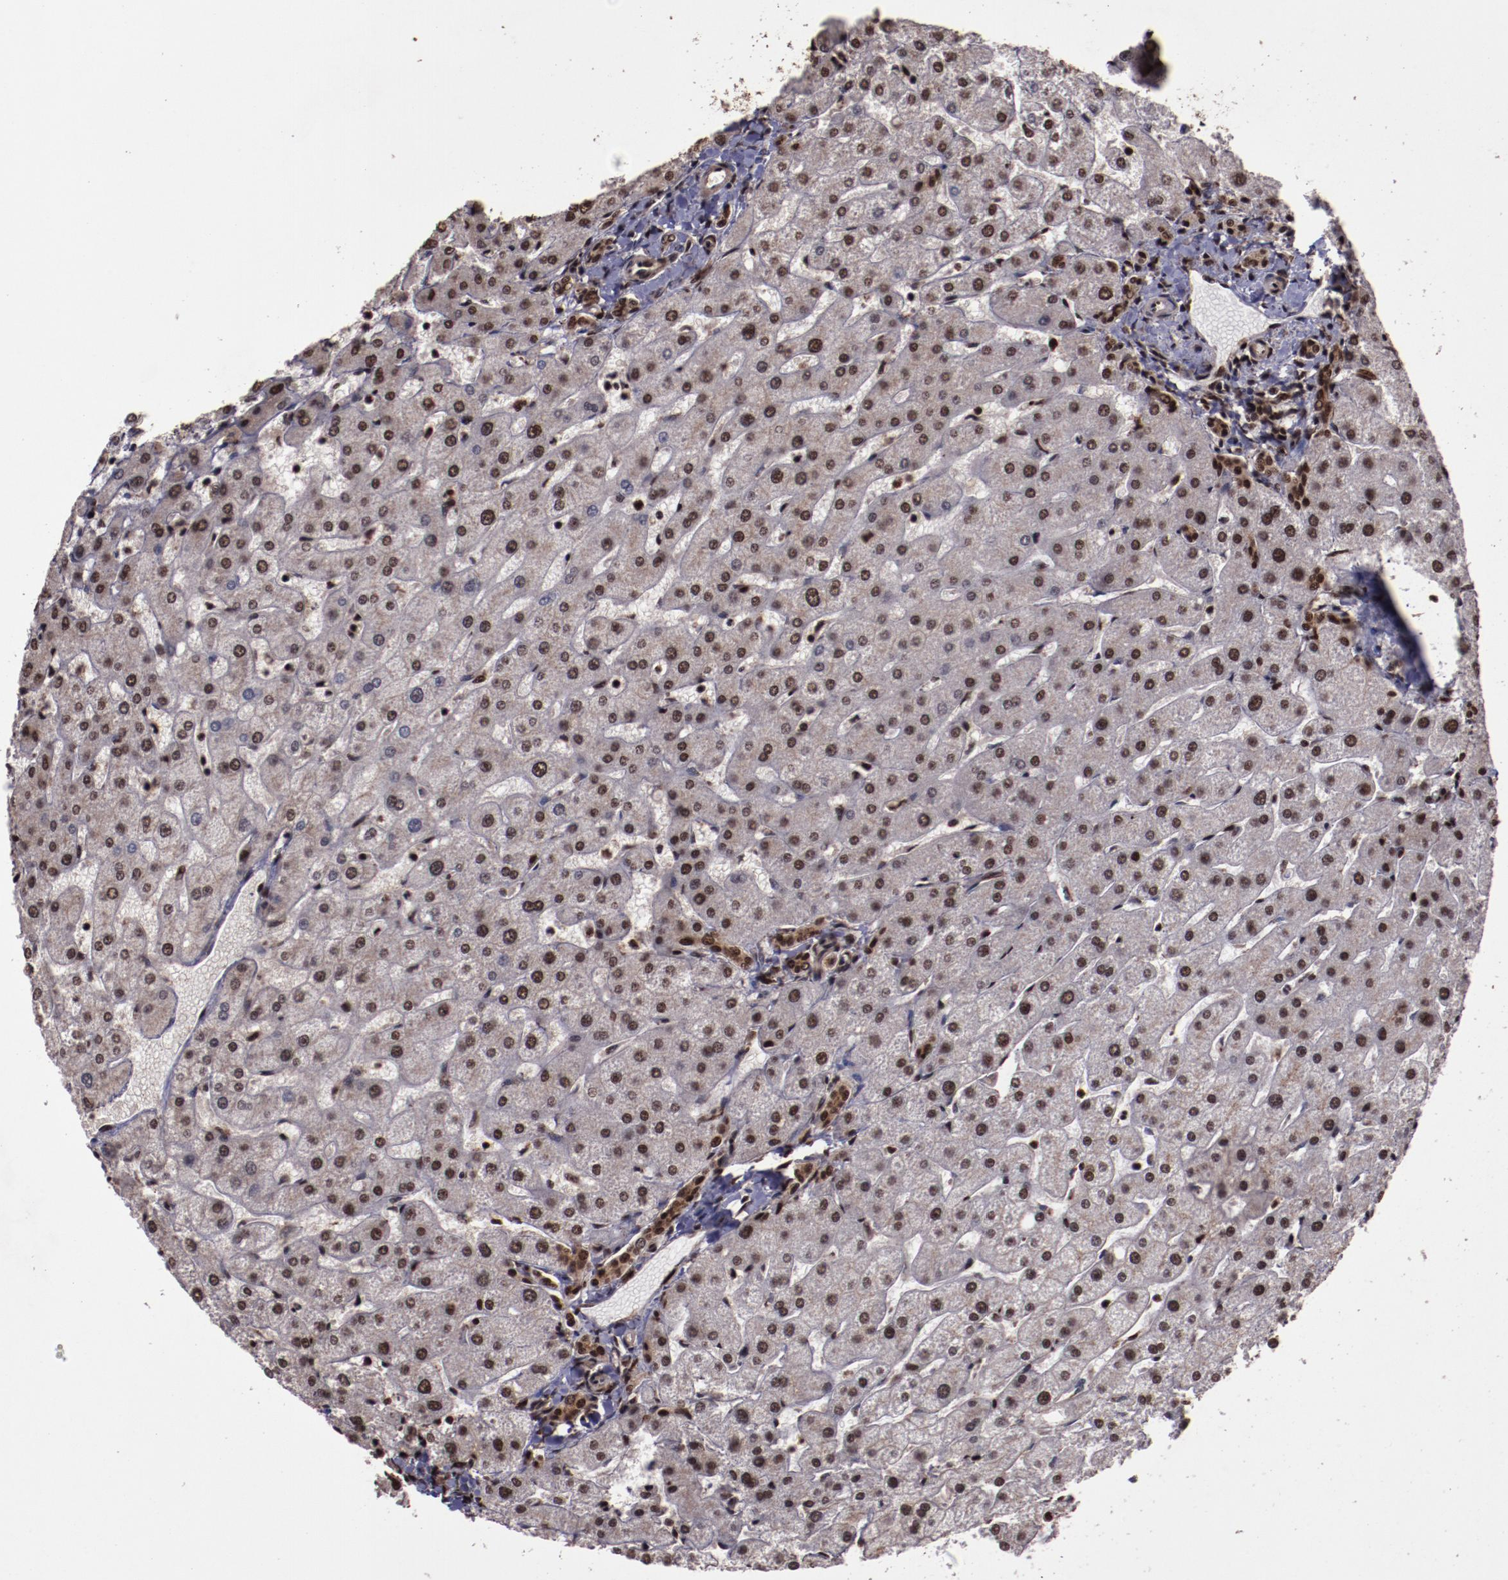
{"staining": {"intensity": "strong", "quantity": ">75%", "location": "nuclear"}, "tissue": "liver", "cell_type": "Cholangiocytes", "image_type": "normal", "snomed": [{"axis": "morphology", "description": "Normal tissue, NOS"}, {"axis": "topography", "description": "Liver"}], "caption": "This micrograph displays normal liver stained with immunohistochemistry to label a protein in brown. The nuclear of cholangiocytes show strong positivity for the protein. Nuclei are counter-stained blue.", "gene": "SNW1", "patient": {"sex": "male", "age": 67}}